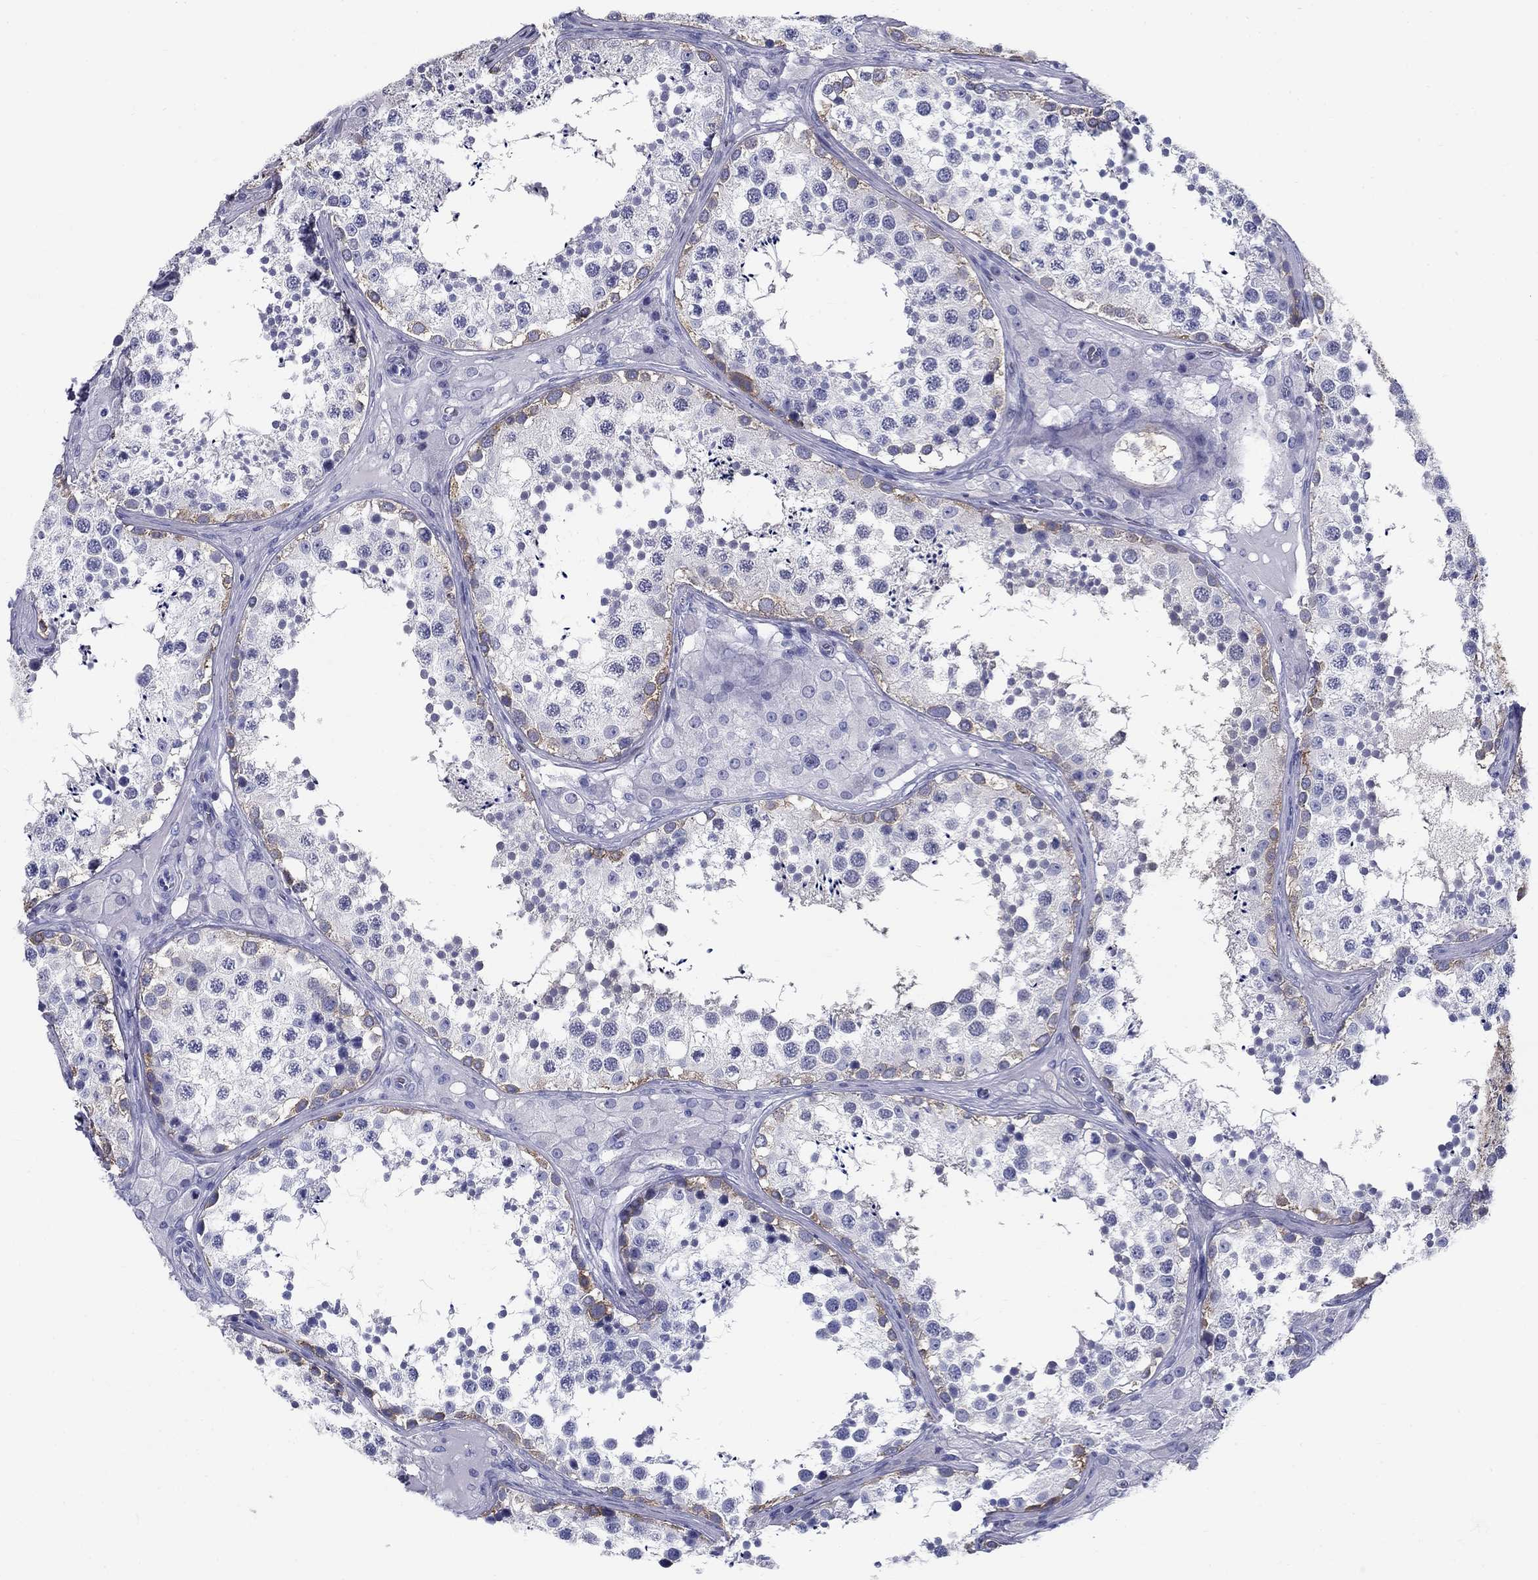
{"staining": {"intensity": "weak", "quantity": "<25%", "location": "cytoplasmic/membranous"}, "tissue": "testis", "cell_type": "Cells in seminiferous ducts", "image_type": "normal", "snomed": [{"axis": "morphology", "description": "Normal tissue, NOS"}, {"axis": "topography", "description": "Testis"}], "caption": "High magnification brightfield microscopy of normal testis stained with DAB (brown) and counterstained with hematoxylin (blue): cells in seminiferous ducts show no significant expression. (Stains: DAB immunohistochemistry (IHC) with hematoxylin counter stain, Microscopy: brightfield microscopy at high magnification).", "gene": "UPB1", "patient": {"sex": "male", "age": 34}}